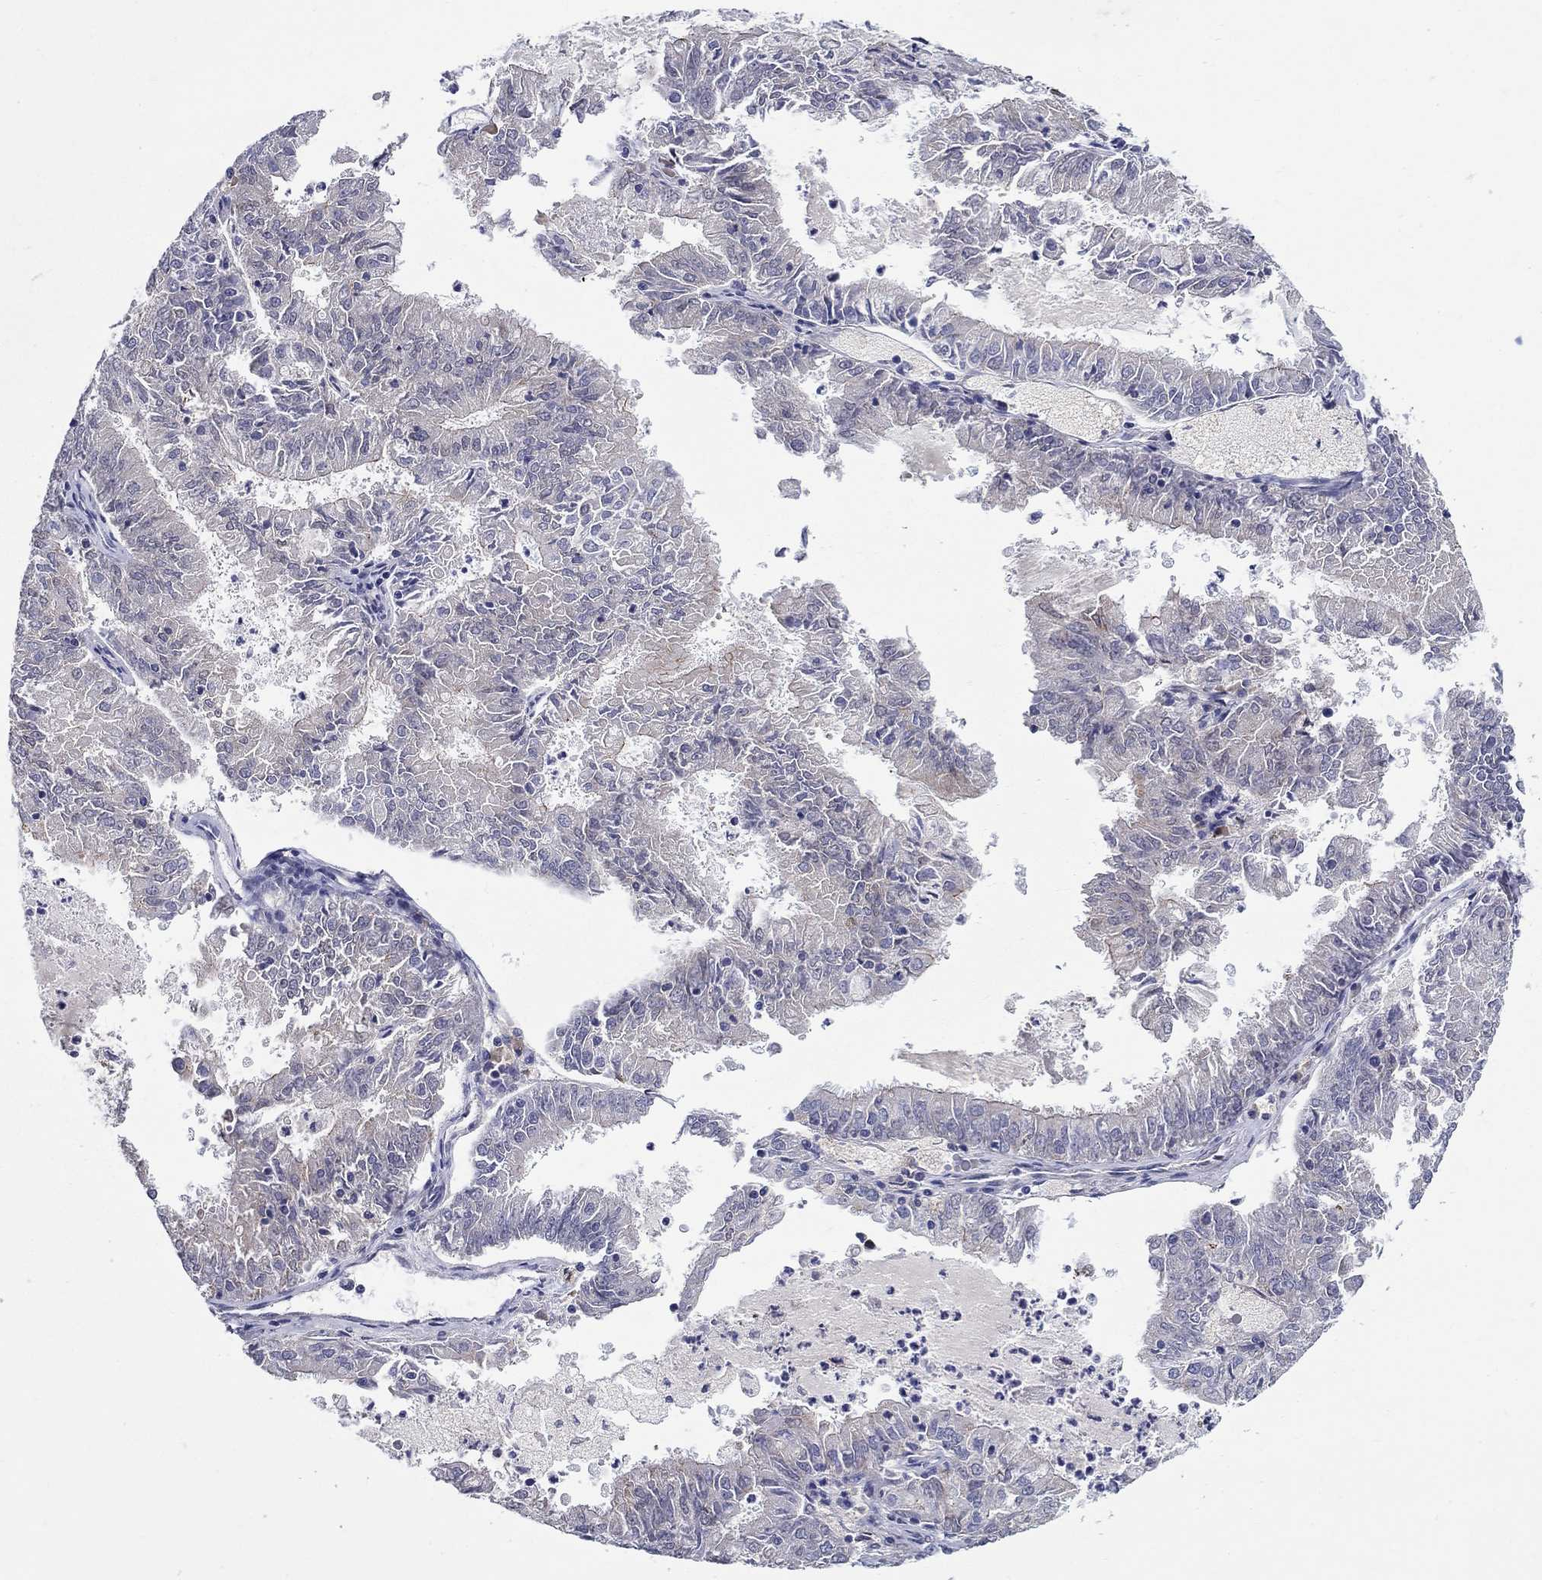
{"staining": {"intensity": "moderate", "quantity": "25%-75%", "location": "cytoplasmic/membranous"}, "tissue": "endometrial cancer", "cell_type": "Tumor cells", "image_type": "cancer", "snomed": [{"axis": "morphology", "description": "Adenocarcinoma, NOS"}, {"axis": "topography", "description": "Endometrium"}], "caption": "Human endometrial cancer (adenocarcinoma) stained for a protein (brown) exhibits moderate cytoplasmic/membranous positive expression in approximately 25%-75% of tumor cells.", "gene": "QRFPR", "patient": {"sex": "female", "age": 57}}